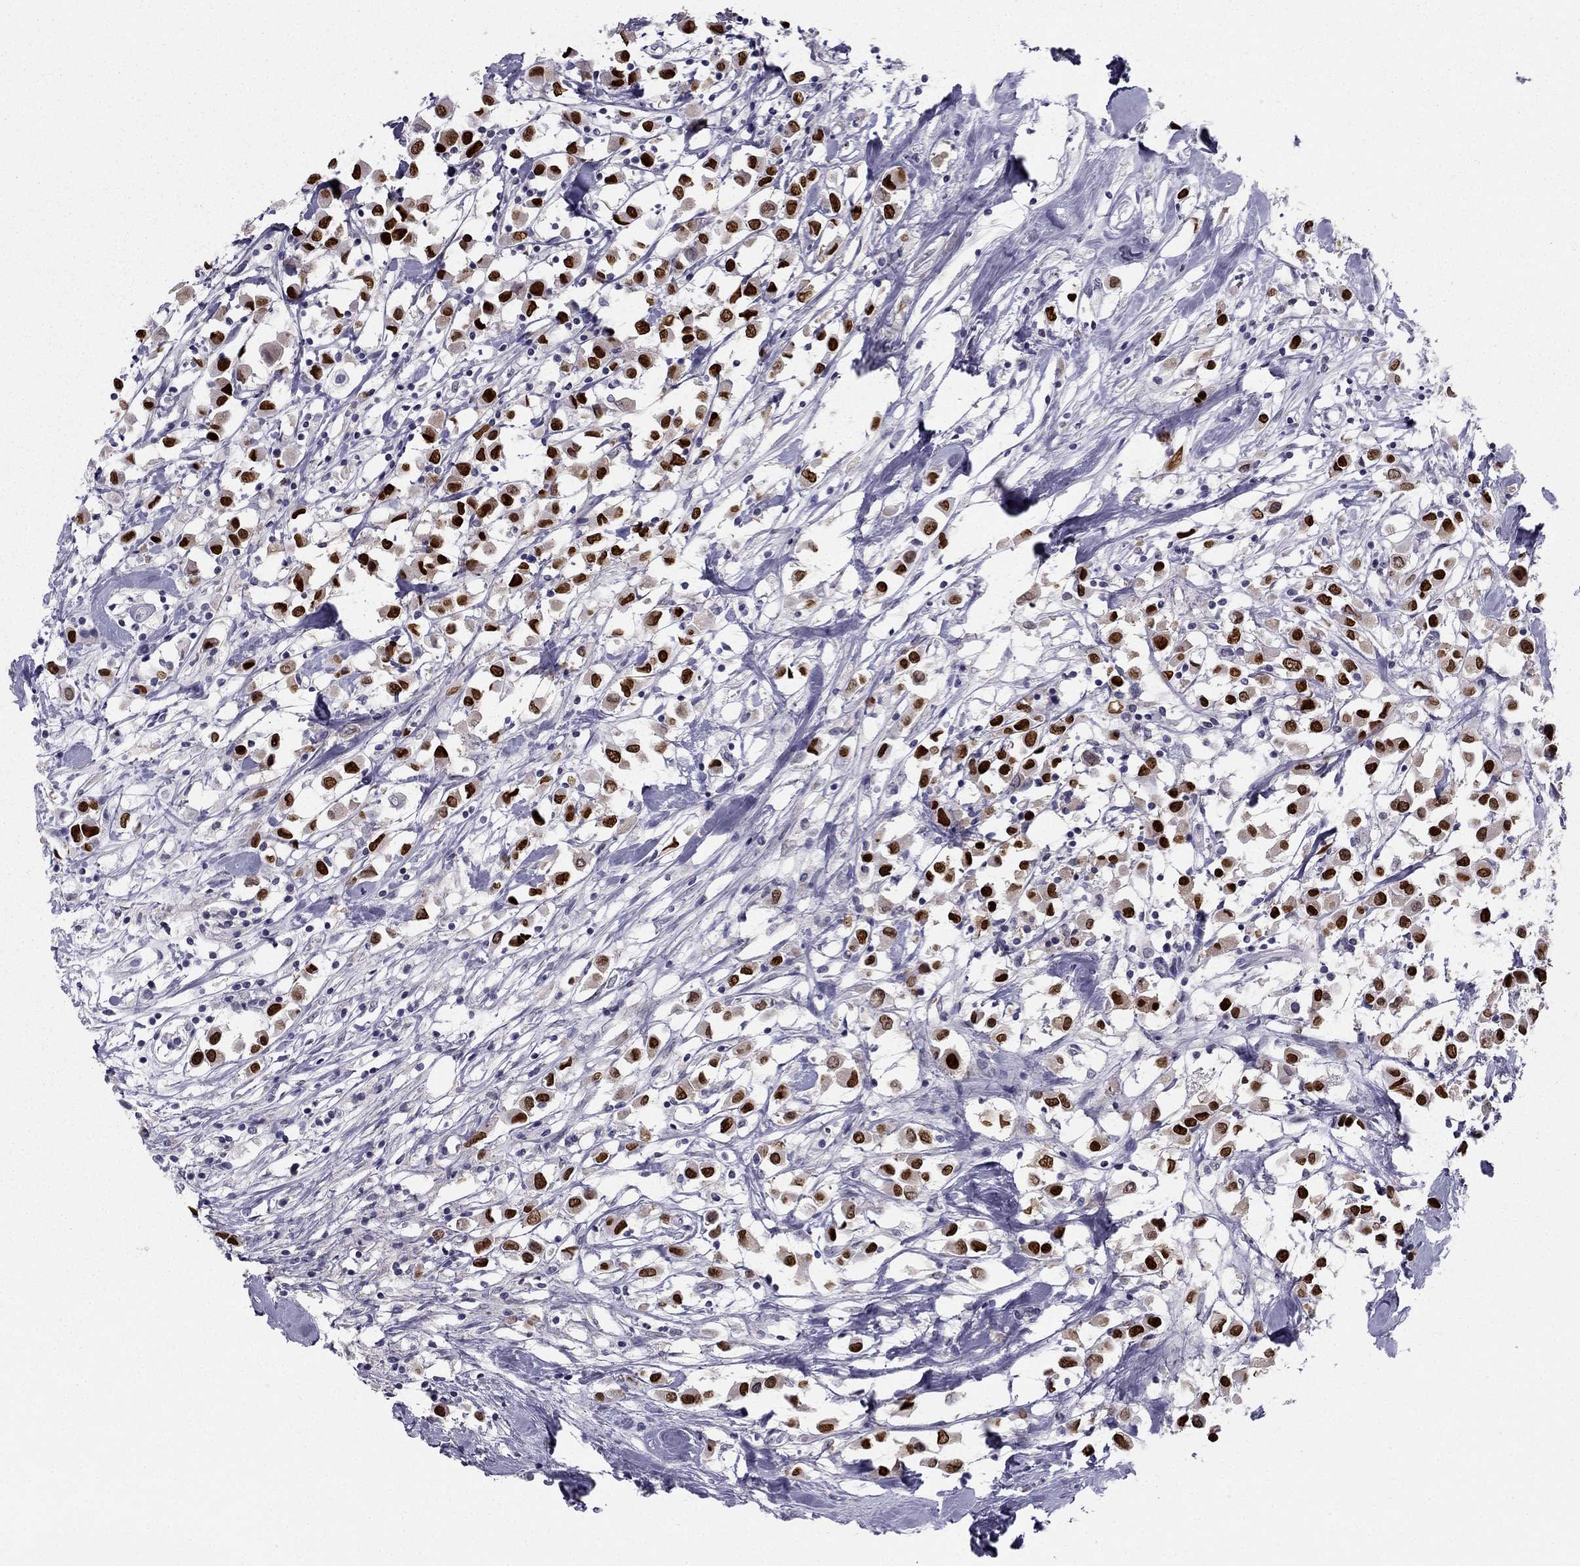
{"staining": {"intensity": "strong", "quantity": ">75%", "location": "nuclear"}, "tissue": "breast cancer", "cell_type": "Tumor cells", "image_type": "cancer", "snomed": [{"axis": "morphology", "description": "Duct carcinoma"}, {"axis": "topography", "description": "Breast"}], "caption": "Immunohistochemistry (IHC) staining of breast cancer, which displays high levels of strong nuclear staining in approximately >75% of tumor cells indicating strong nuclear protein staining. The staining was performed using DAB (brown) for protein detection and nuclei were counterstained in hematoxylin (blue).", "gene": "TRPS1", "patient": {"sex": "female", "age": 61}}